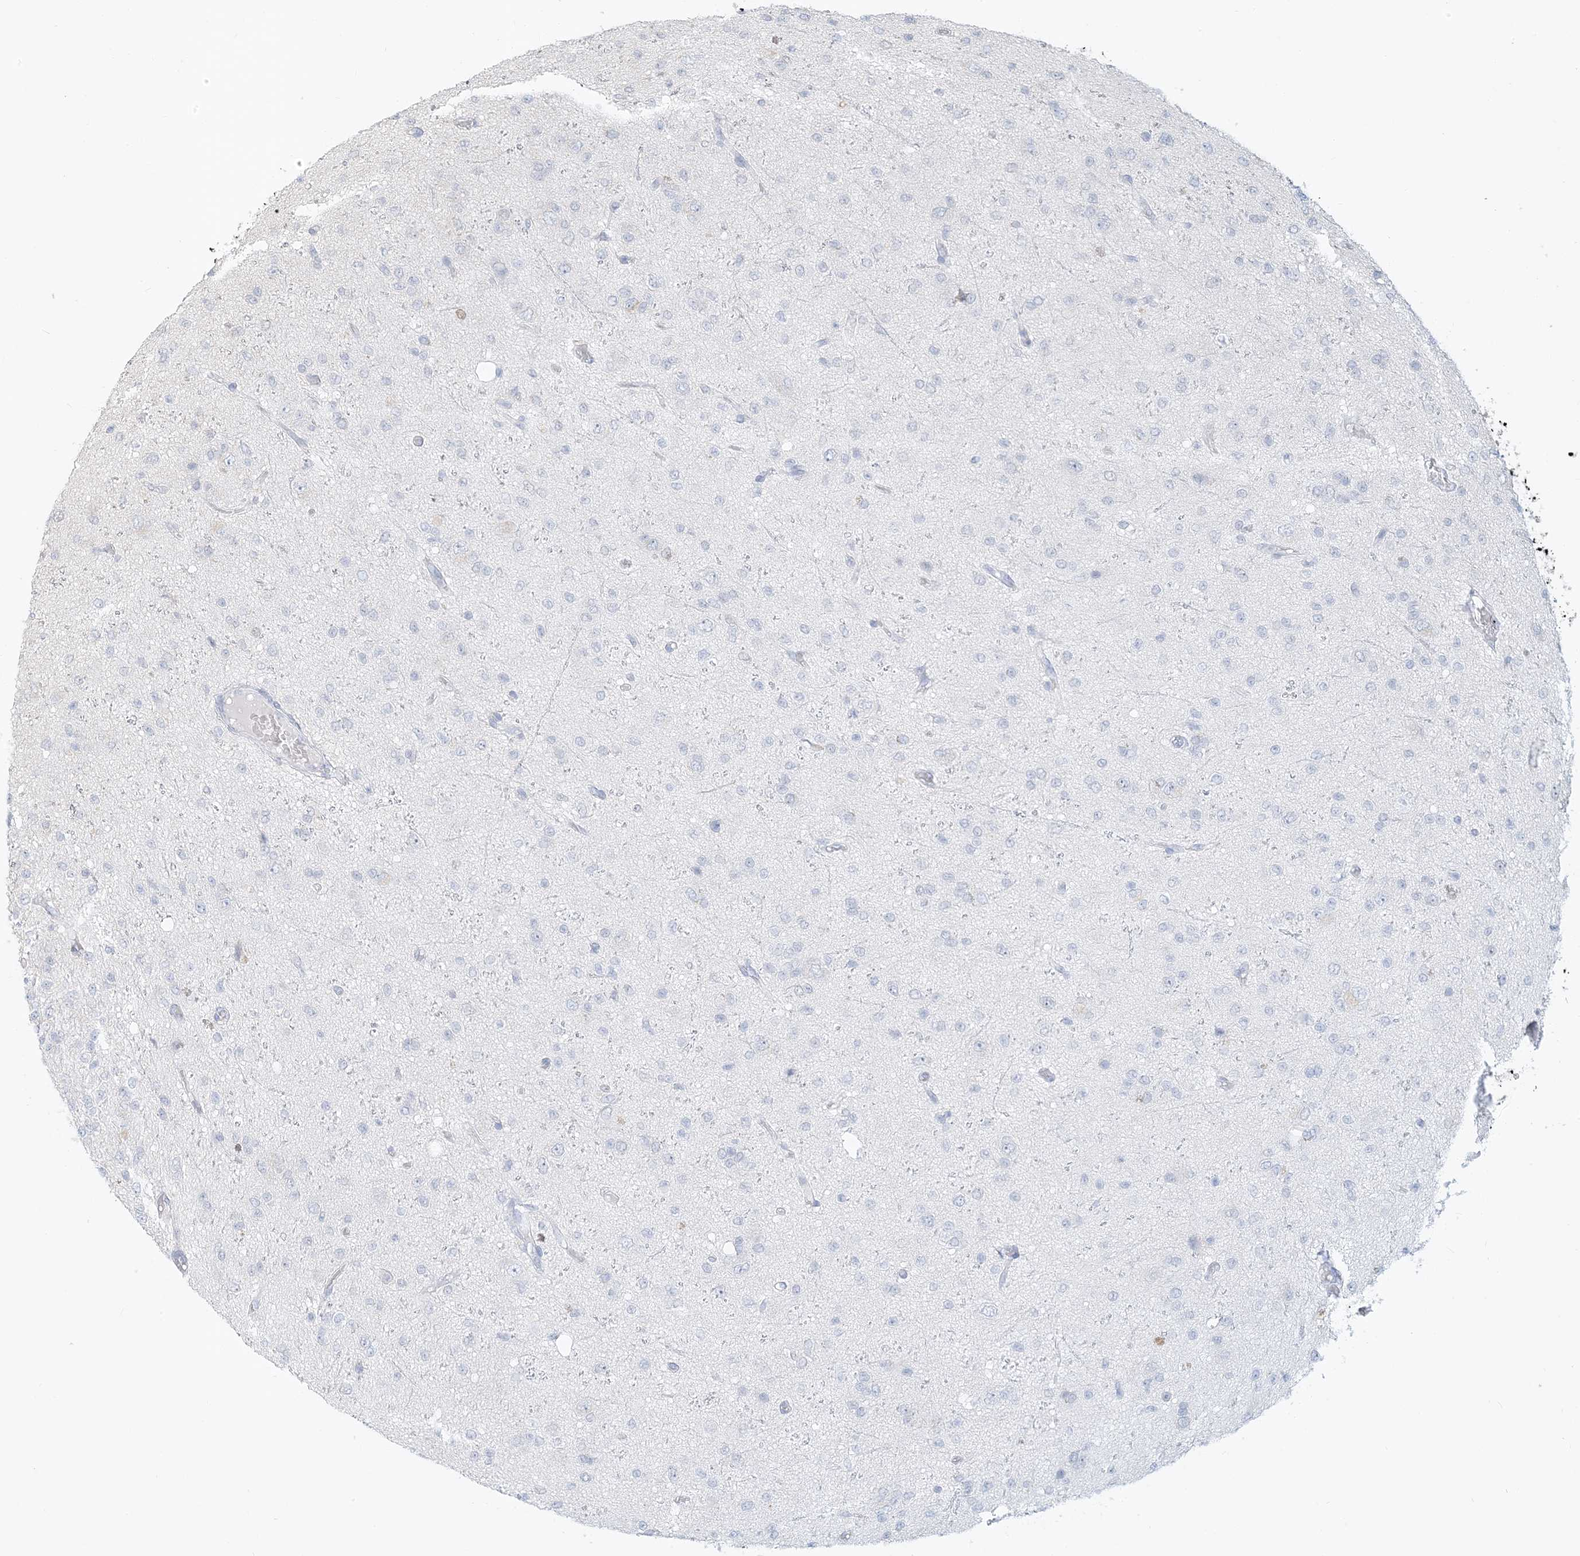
{"staining": {"intensity": "negative", "quantity": "none", "location": "none"}, "tissue": "glioma", "cell_type": "Tumor cells", "image_type": "cancer", "snomed": [{"axis": "morphology", "description": "Glioma, malignant, High grade"}, {"axis": "topography", "description": "pancreas cauda"}], "caption": "The histopathology image shows no significant staining in tumor cells of glioma.", "gene": "MCOLN1", "patient": {"sex": "male", "age": 60}}